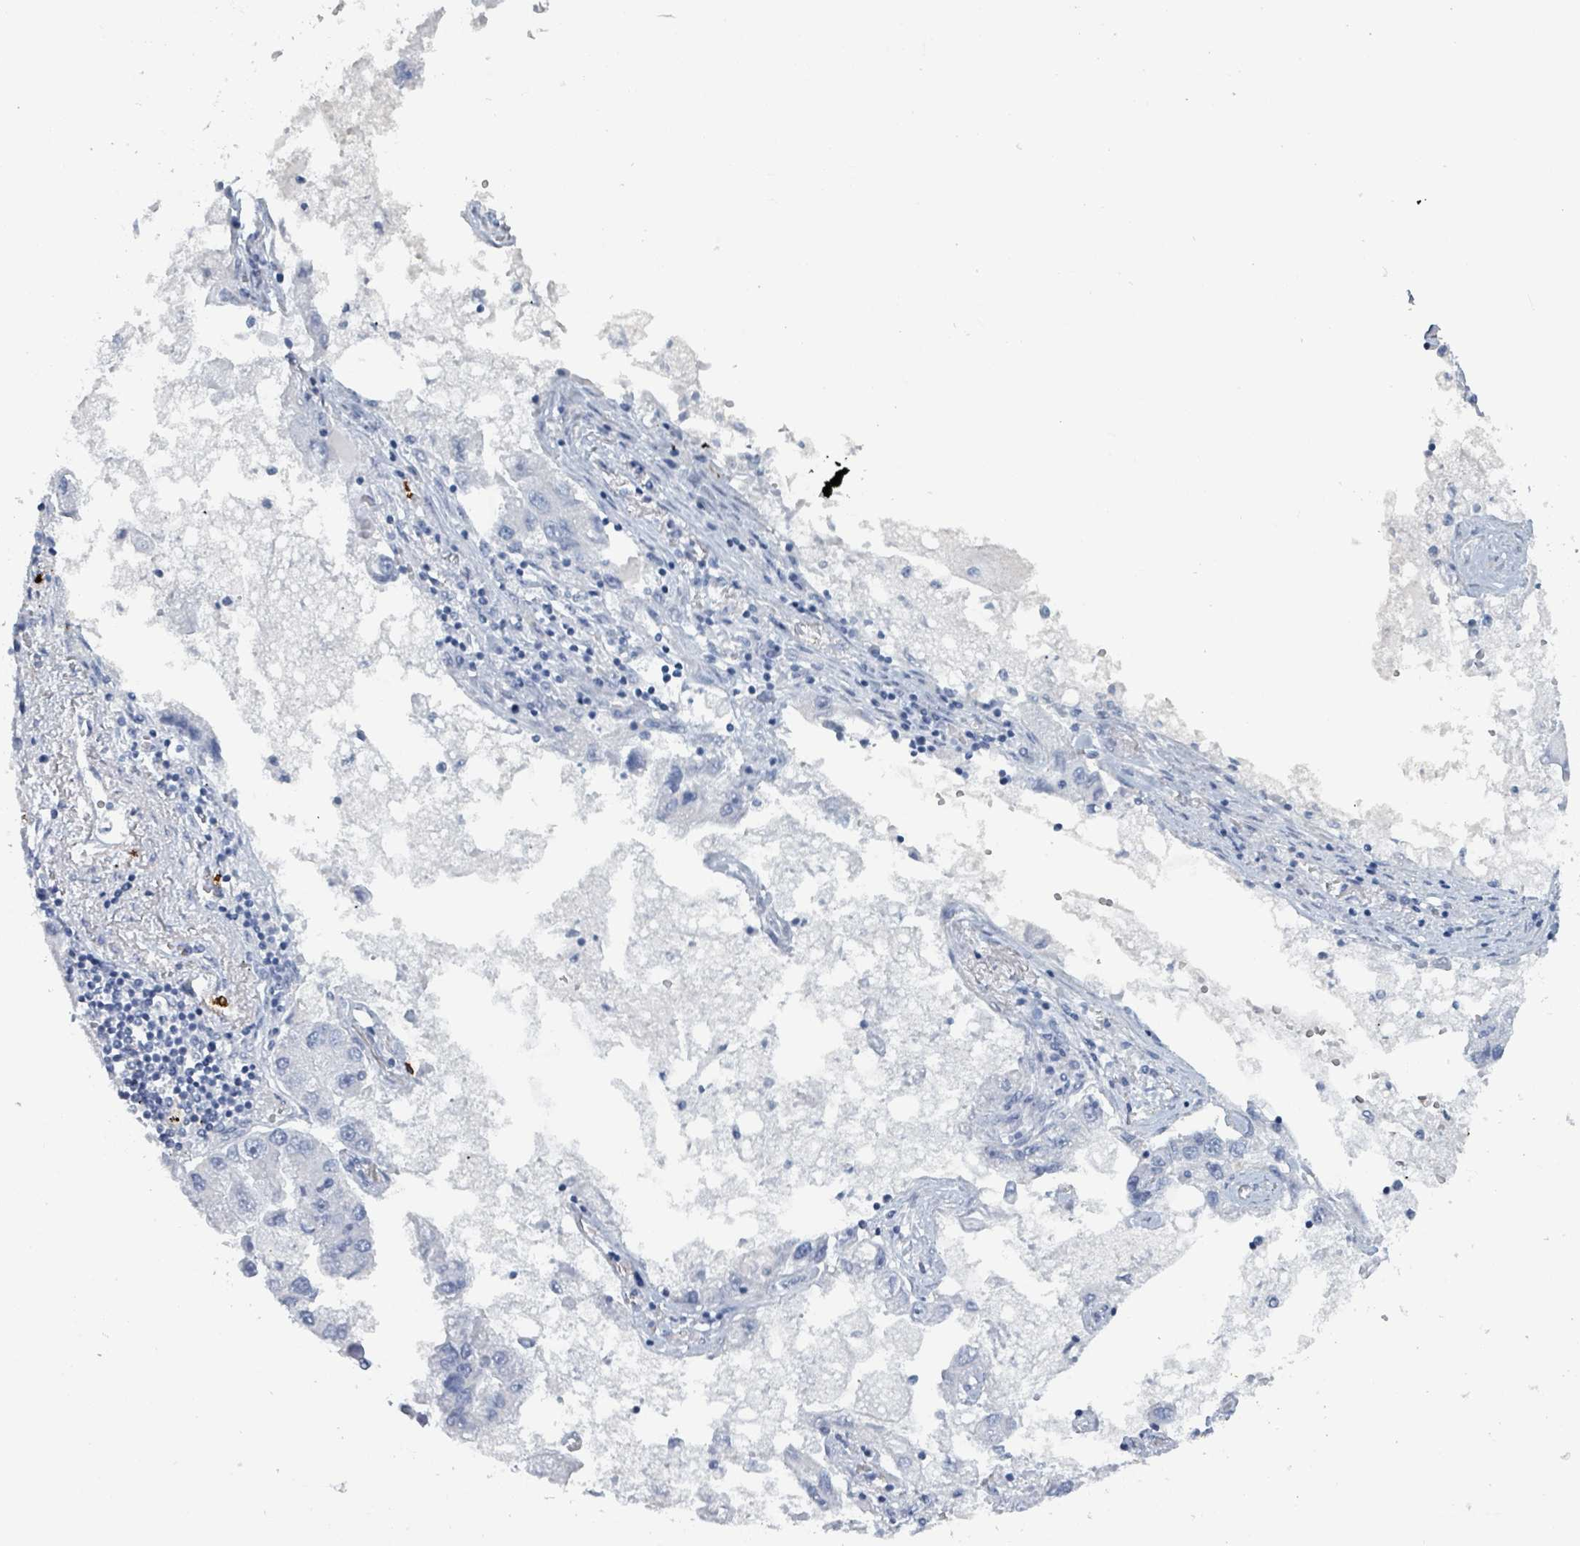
{"staining": {"intensity": "negative", "quantity": "none", "location": "none"}, "tissue": "lung cancer", "cell_type": "Tumor cells", "image_type": "cancer", "snomed": [{"axis": "morphology", "description": "Adenocarcinoma, NOS"}, {"axis": "topography", "description": "Lung"}], "caption": "Image shows no significant protein staining in tumor cells of adenocarcinoma (lung). (DAB (3,3'-diaminobenzidine) IHC, high magnification).", "gene": "VPS13D", "patient": {"sex": "female", "age": 54}}